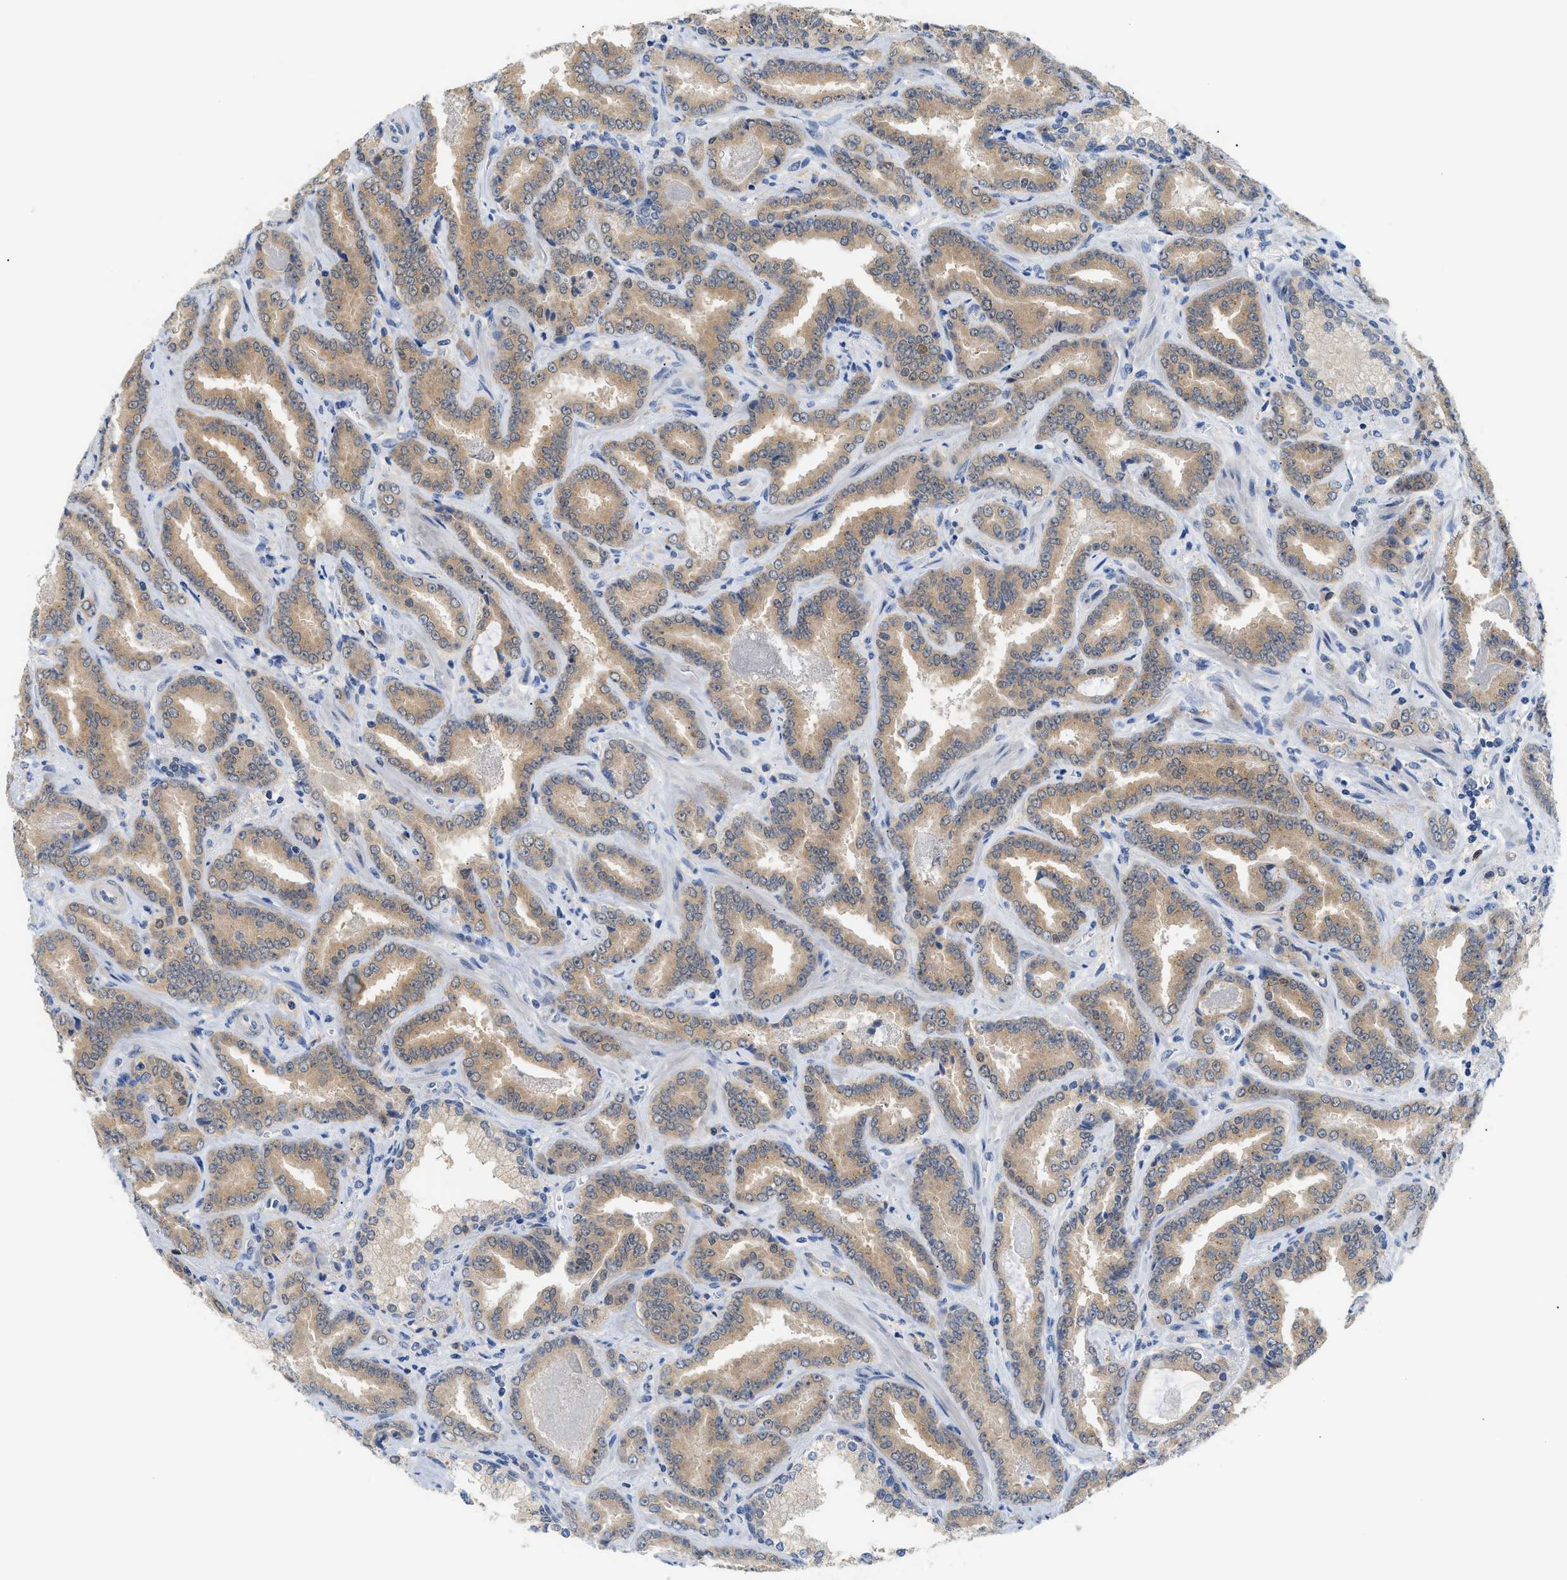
{"staining": {"intensity": "moderate", "quantity": ">75%", "location": "cytoplasmic/membranous"}, "tissue": "prostate cancer", "cell_type": "Tumor cells", "image_type": "cancer", "snomed": [{"axis": "morphology", "description": "Adenocarcinoma, Low grade"}, {"axis": "topography", "description": "Prostate"}], "caption": "Immunohistochemistry photomicrograph of human prostate low-grade adenocarcinoma stained for a protein (brown), which reveals medium levels of moderate cytoplasmic/membranous positivity in approximately >75% of tumor cells.", "gene": "PSAT1", "patient": {"sex": "male", "age": 60}}